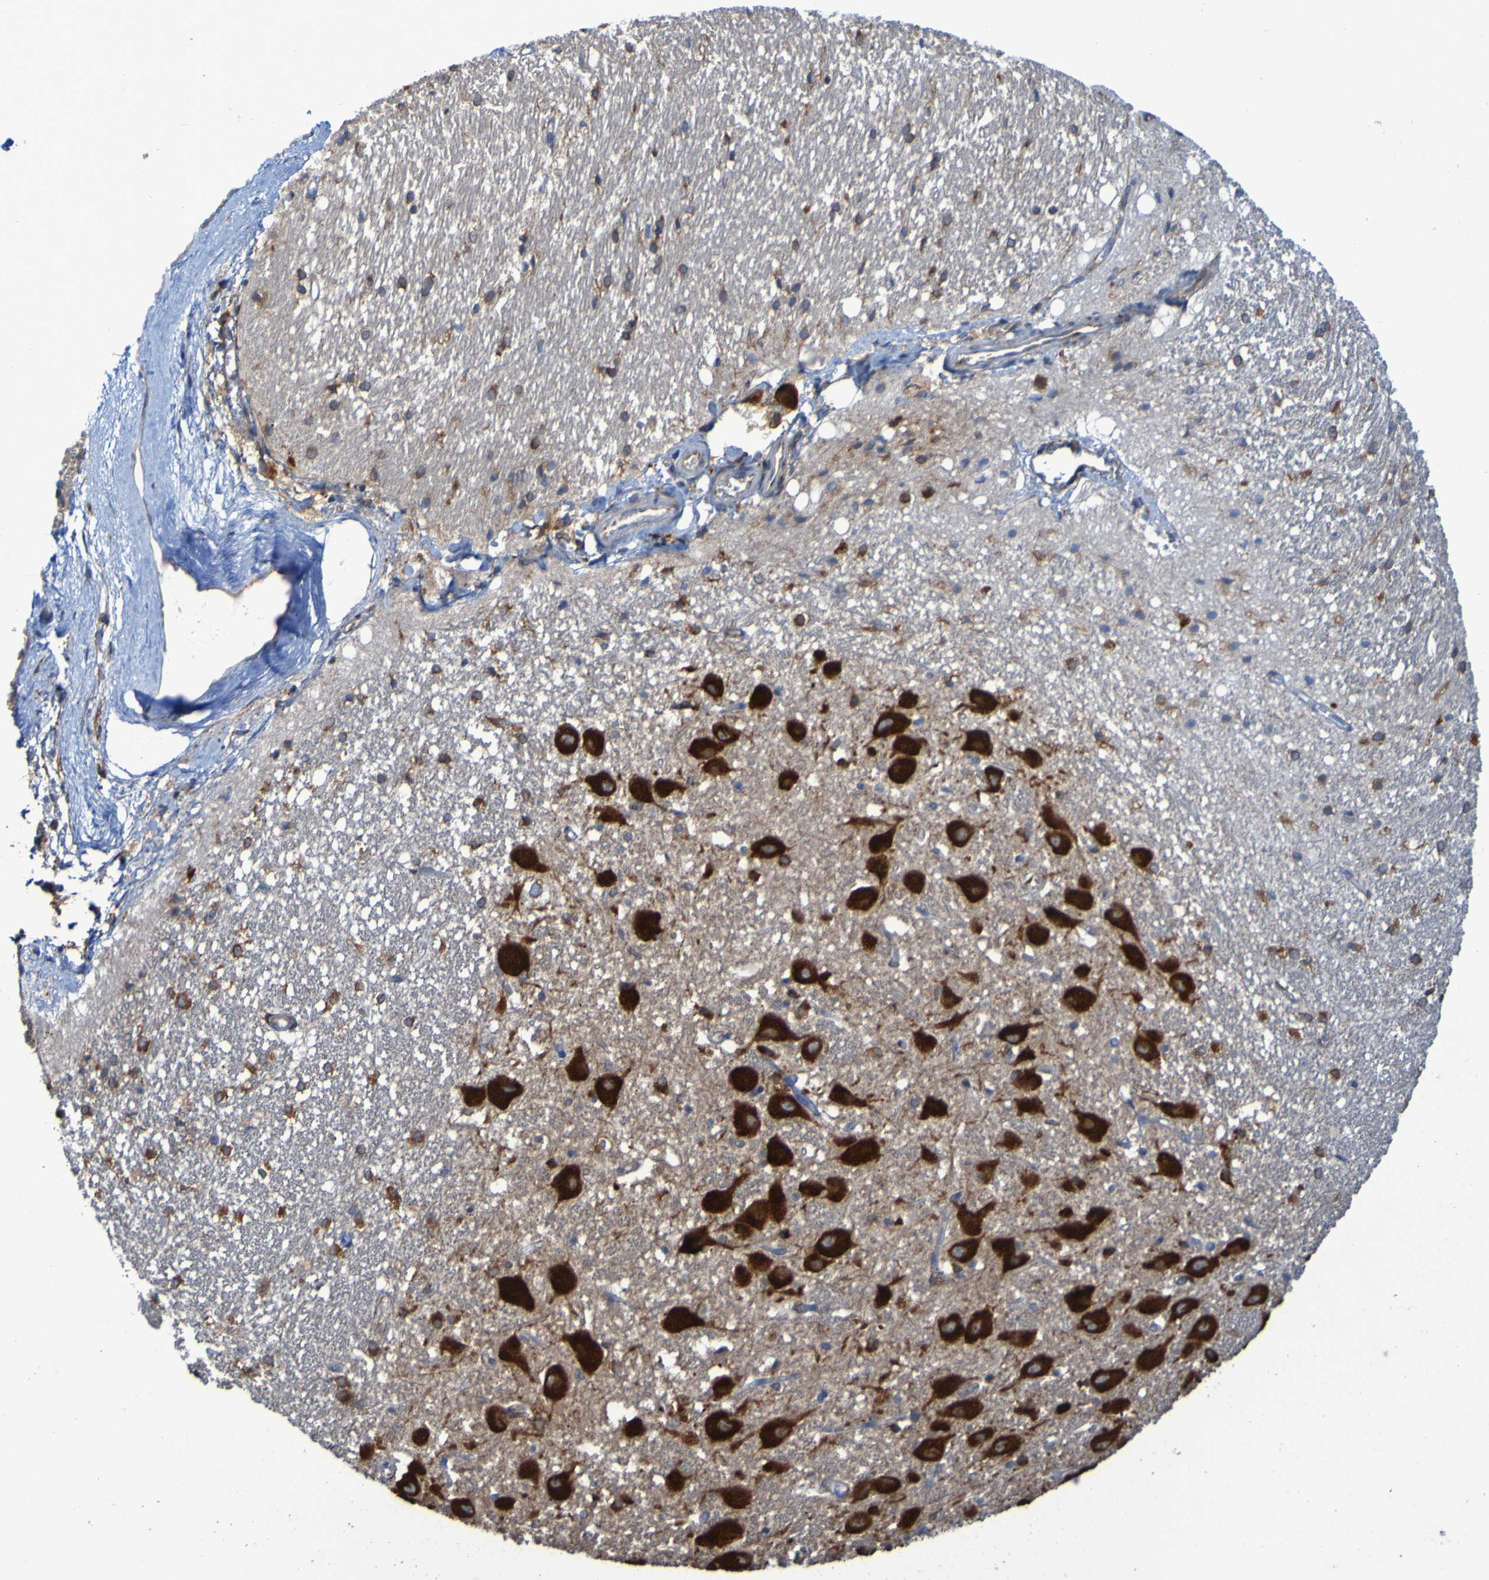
{"staining": {"intensity": "negative", "quantity": "none", "location": "none"}, "tissue": "hippocampus", "cell_type": "Glial cells", "image_type": "normal", "snomed": [{"axis": "morphology", "description": "Normal tissue, NOS"}, {"axis": "topography", "description": "Hippocampus"}], "caption": "An image of hippocampus stained for a protein displays no brown staining in glial cells.", "gene": "FKBP3", "patient": {"sex": "female", "age": 19}}